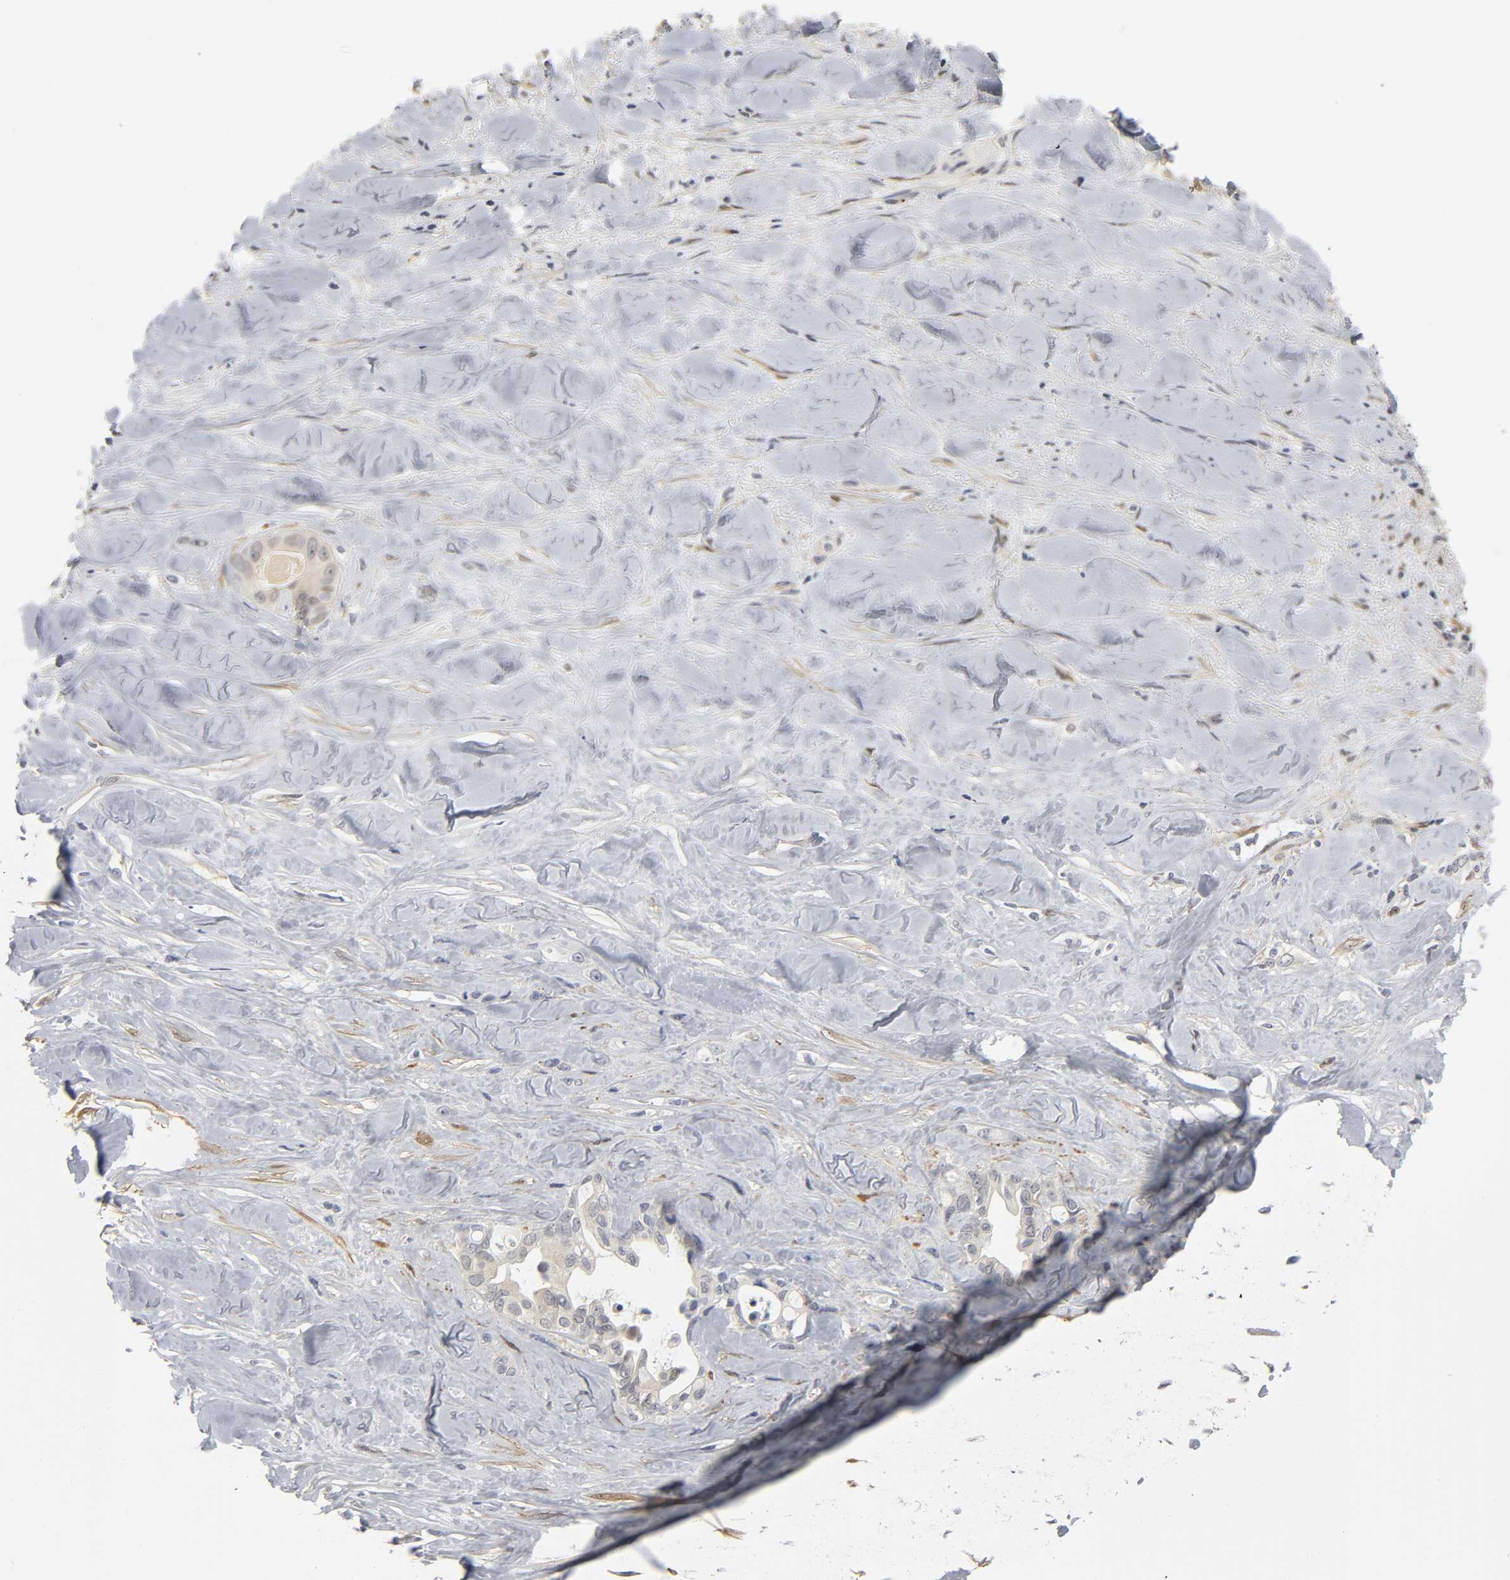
{"staining": {"intensity": "negative", "quantity": "none", "location": "none"}, "tissue": "liver cancer", "cell_type": "Tumor cells", "image_type": "cancer", "snomed": [{"axis": "morphology", "description": "Cholangiocarcinoma"}, {"axis": "topography", "description": "Liver"}], "caption": "IHC photomicrograph of neoplastic tissue: human liver cancer (cholangiocarcinoma) stained with DAB (3,3'-diaminobenzidine) demonstrates no significant protein expression in tumor cells.", "gene": "PDLIM3", "patient": {"sex": "female", "age": 67}}